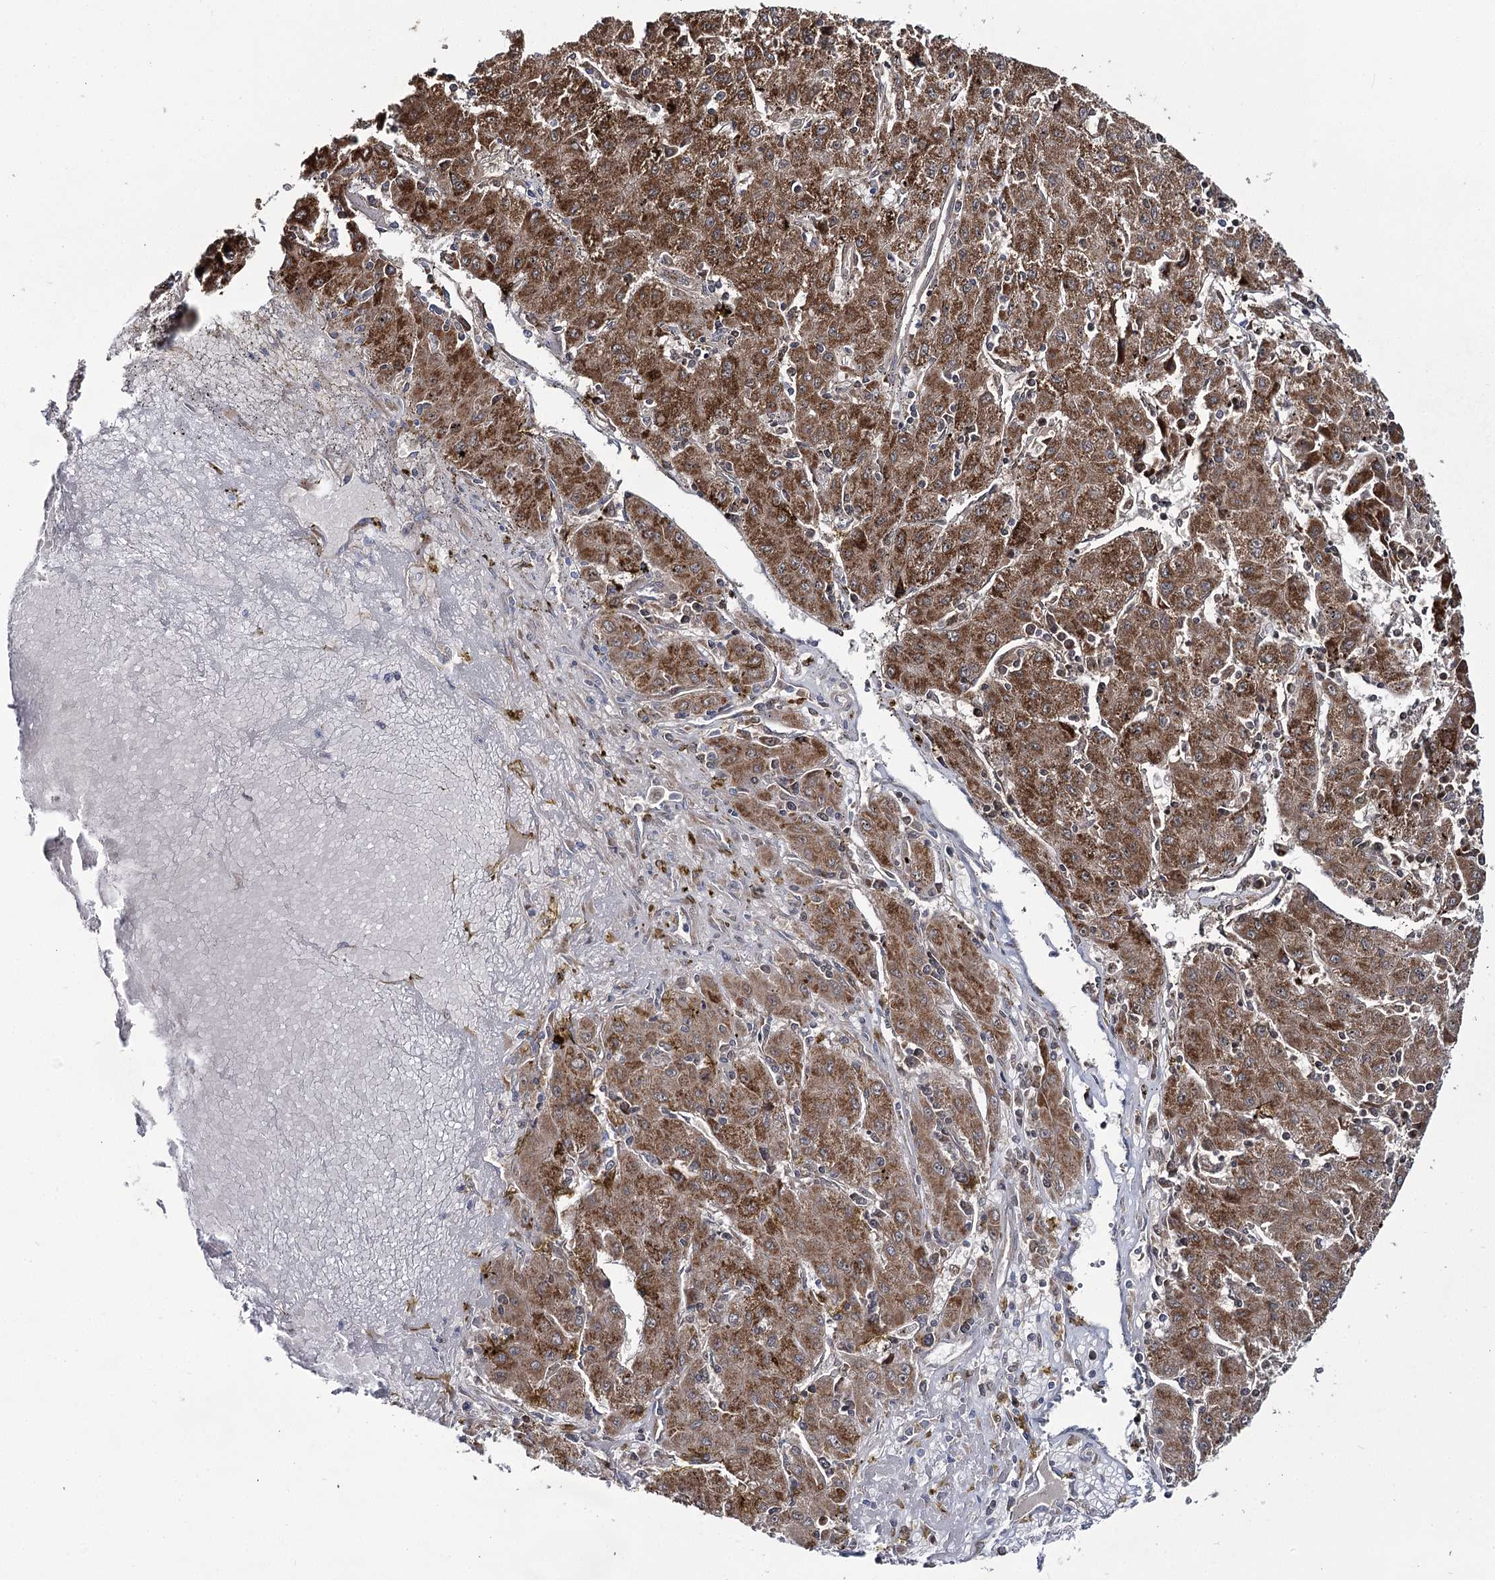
{"staining": {"intensity": "strong", "quantity": ">75%", "location": "cytoplasmic/membranous"}, "tissue": "liver cancer", "cell_type": "Tumor cells", "image_type": "cancer", "snomed": [{"axis": "morphology", "description": "Carcinoma, Hepatocellular, NOS"}, {"axis": "topography", "description": "Liver"}], "caption": "Tumor cells display high levels of strong cytoplasmic/membranous positivity in approximately >75% of cells in human liver cancer (hepatocellular carcinoma). (Stains: DAB in brown, nuclei in blue, Microscopy: brightfield microscopy at high magnification).", "gene": "THUMPD3", "patient": {"sex": "male", "age": 72}}